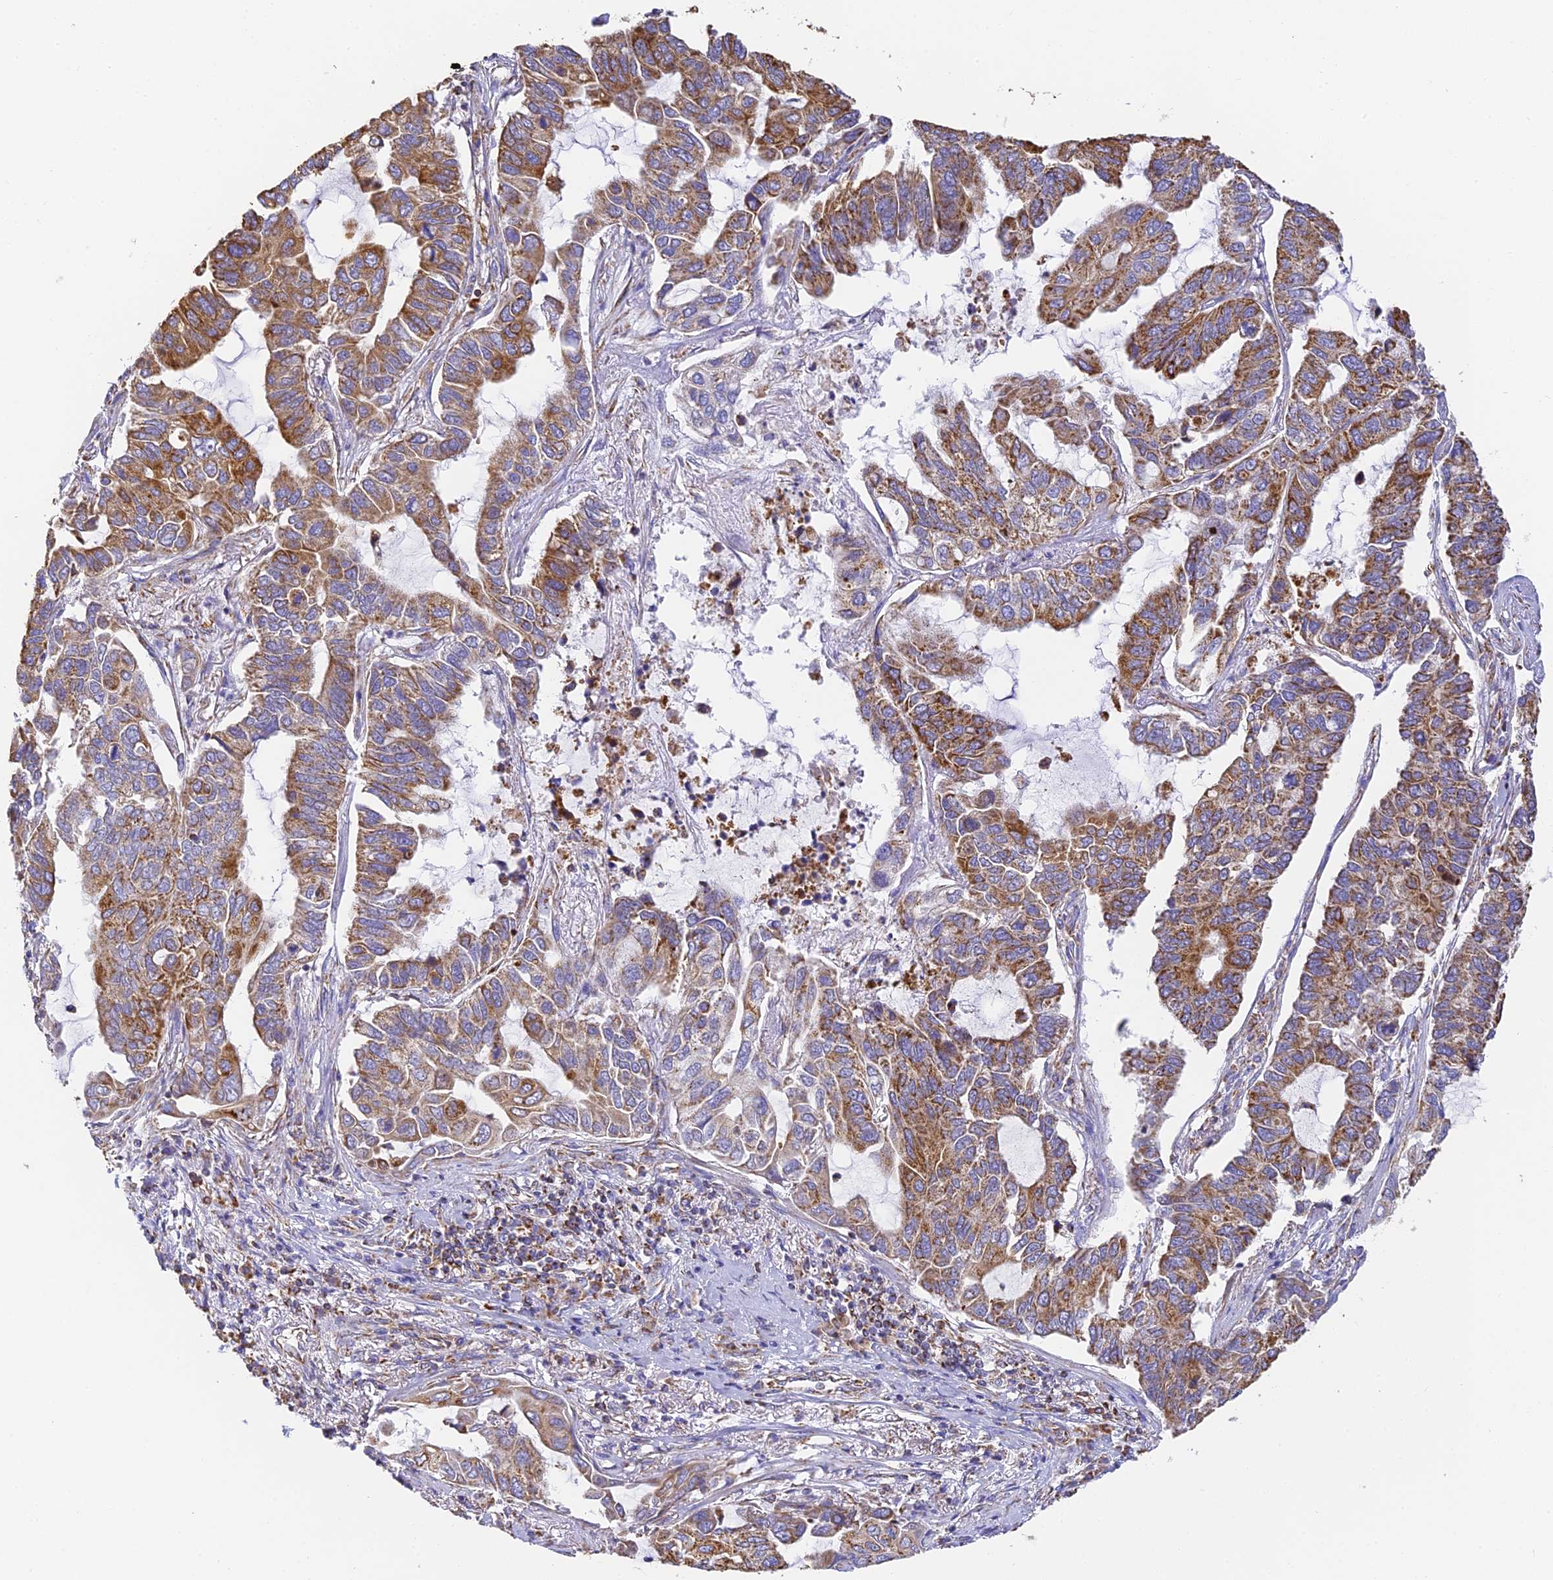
{"staining": {"intensity": "moderate", "quantity": ">75%", "location": "cytoplasmic/membranous"}, "tissue": "lung cancer", "cell_type": "Tumor cells", "image_type": "cancer", "snomed": [{"axis": "morphology", "description": "Adenocarcinoma, NOS"}, {"axis": "topography", "description": "Lung"}], "caption": "Adenocarcinoma (lung) tissue shows moderate cytoplasmic/membranous expression in about >75% of tumor cells", "gene": "COX6C", "patient": {"sex": "male", "age": 64}}